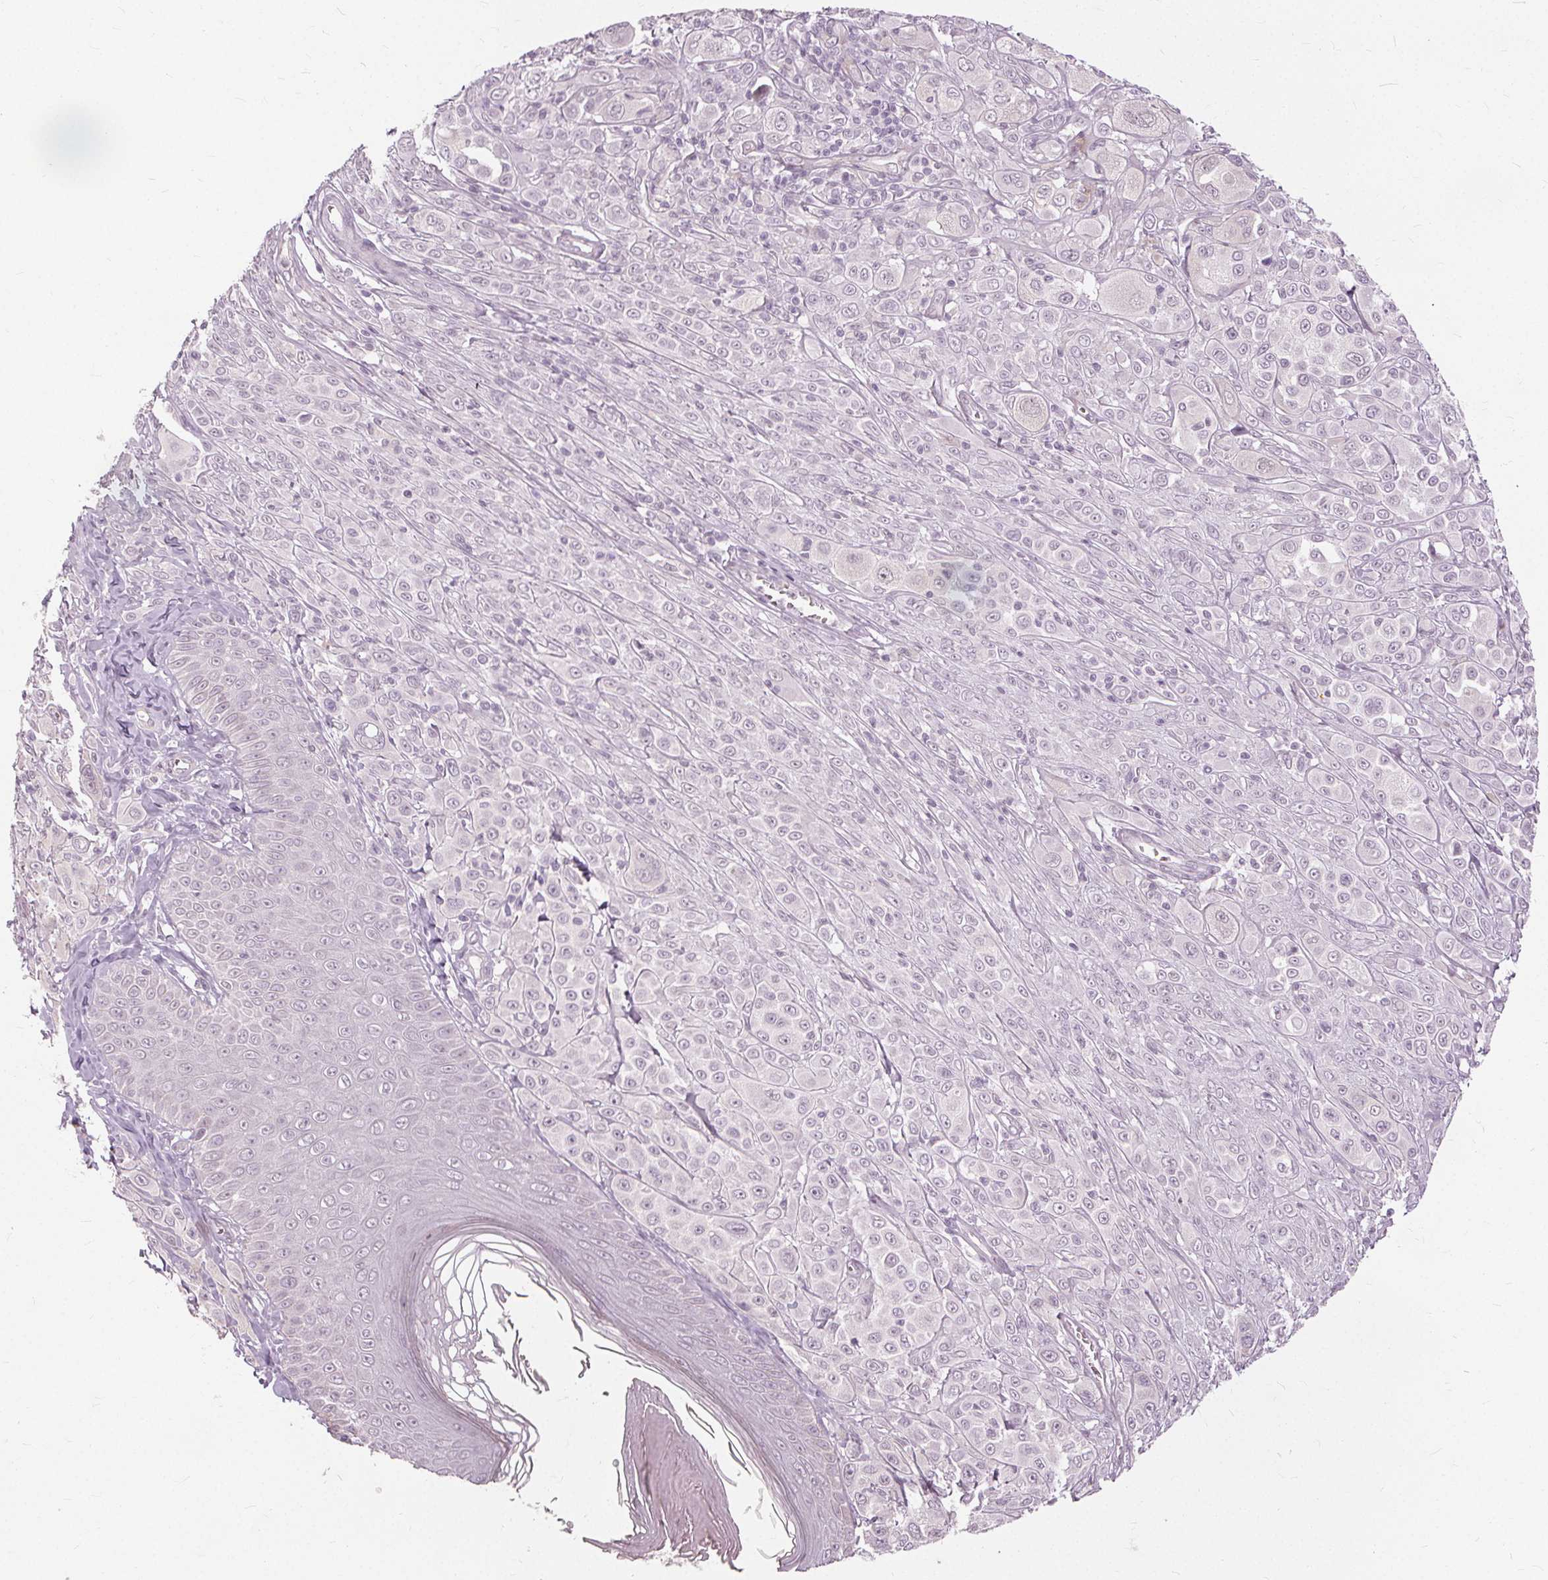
{"staining": {"intensity": "negative", "quantity": "none", "location": "none"}, "tissue": "melanoma", "cell_type": "Tumor cells", "image_type": "cancer", "snomed": [{"axis": "morphology", "description": "Malignant melanoma, NOS"}, {"axis": "topography", "description": "Skin"}], "caption": "Protein analysis of malignant melanoma shows no significant staining in tumor cells.", "gene": "SFTPD", "patient": {"sex": "male", "age": 67}}